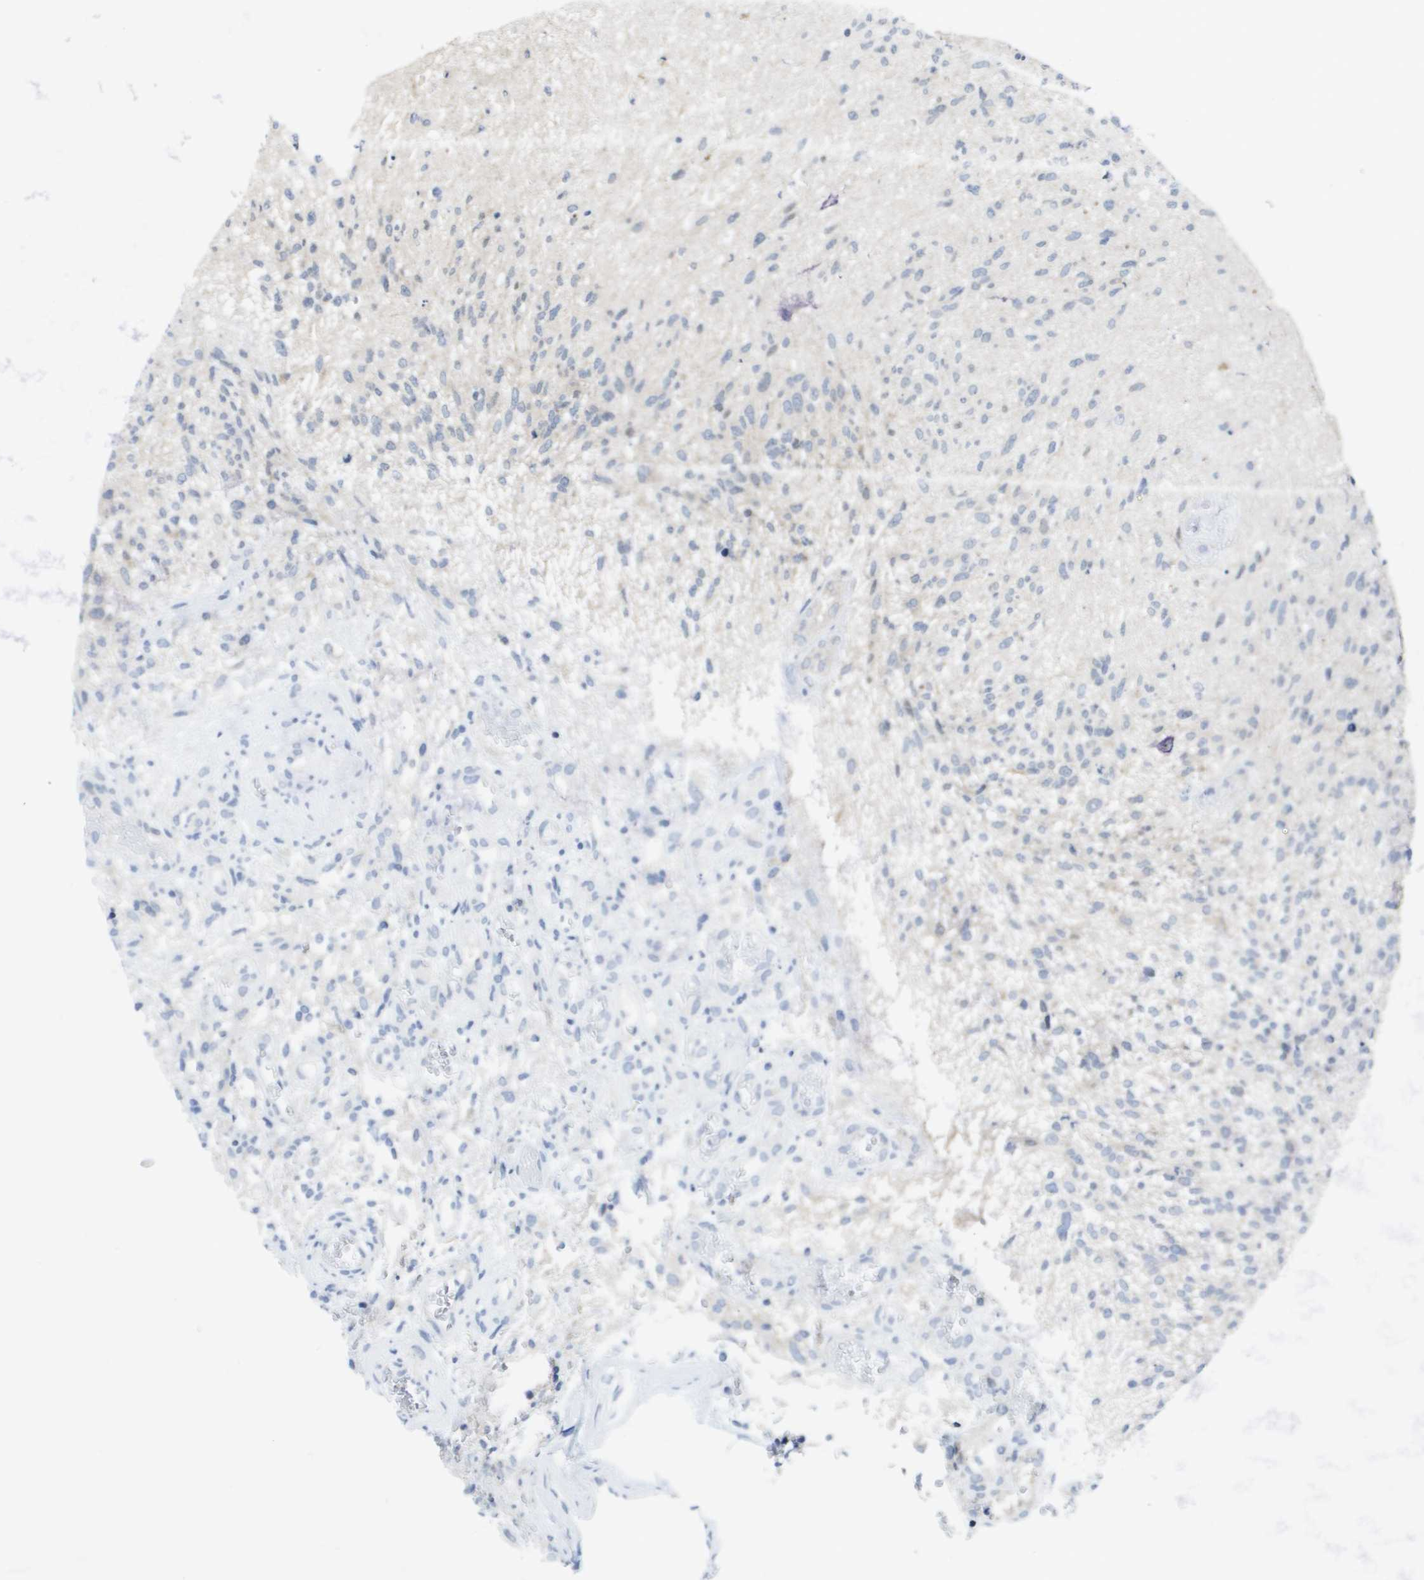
{"staining": {"intensity": "negative", "quantity": "none", "location": "none"}, "tissue": "glioma", "cell_type": "Tumor cells", "image_type": "cancer", "snomed": [{"axis": "morphology", "description": "Normal tissue, NOS"}, {"axis": "morphology", "description": "Glioma, malignant, High grade"}, {"axis": "topography", "description": "Cerebral cortex"}], "caption": "High power microscopy photomicrograph of an immunohistochemistry image of malignant glioma (high-grade), revealing no significant positivity in tumor cells. (Immunohistochemistry (ihc), brightfield microscopy, high magnification).", "gene": "FKBP4", "patient": {"sex": "male", "age": 75}}